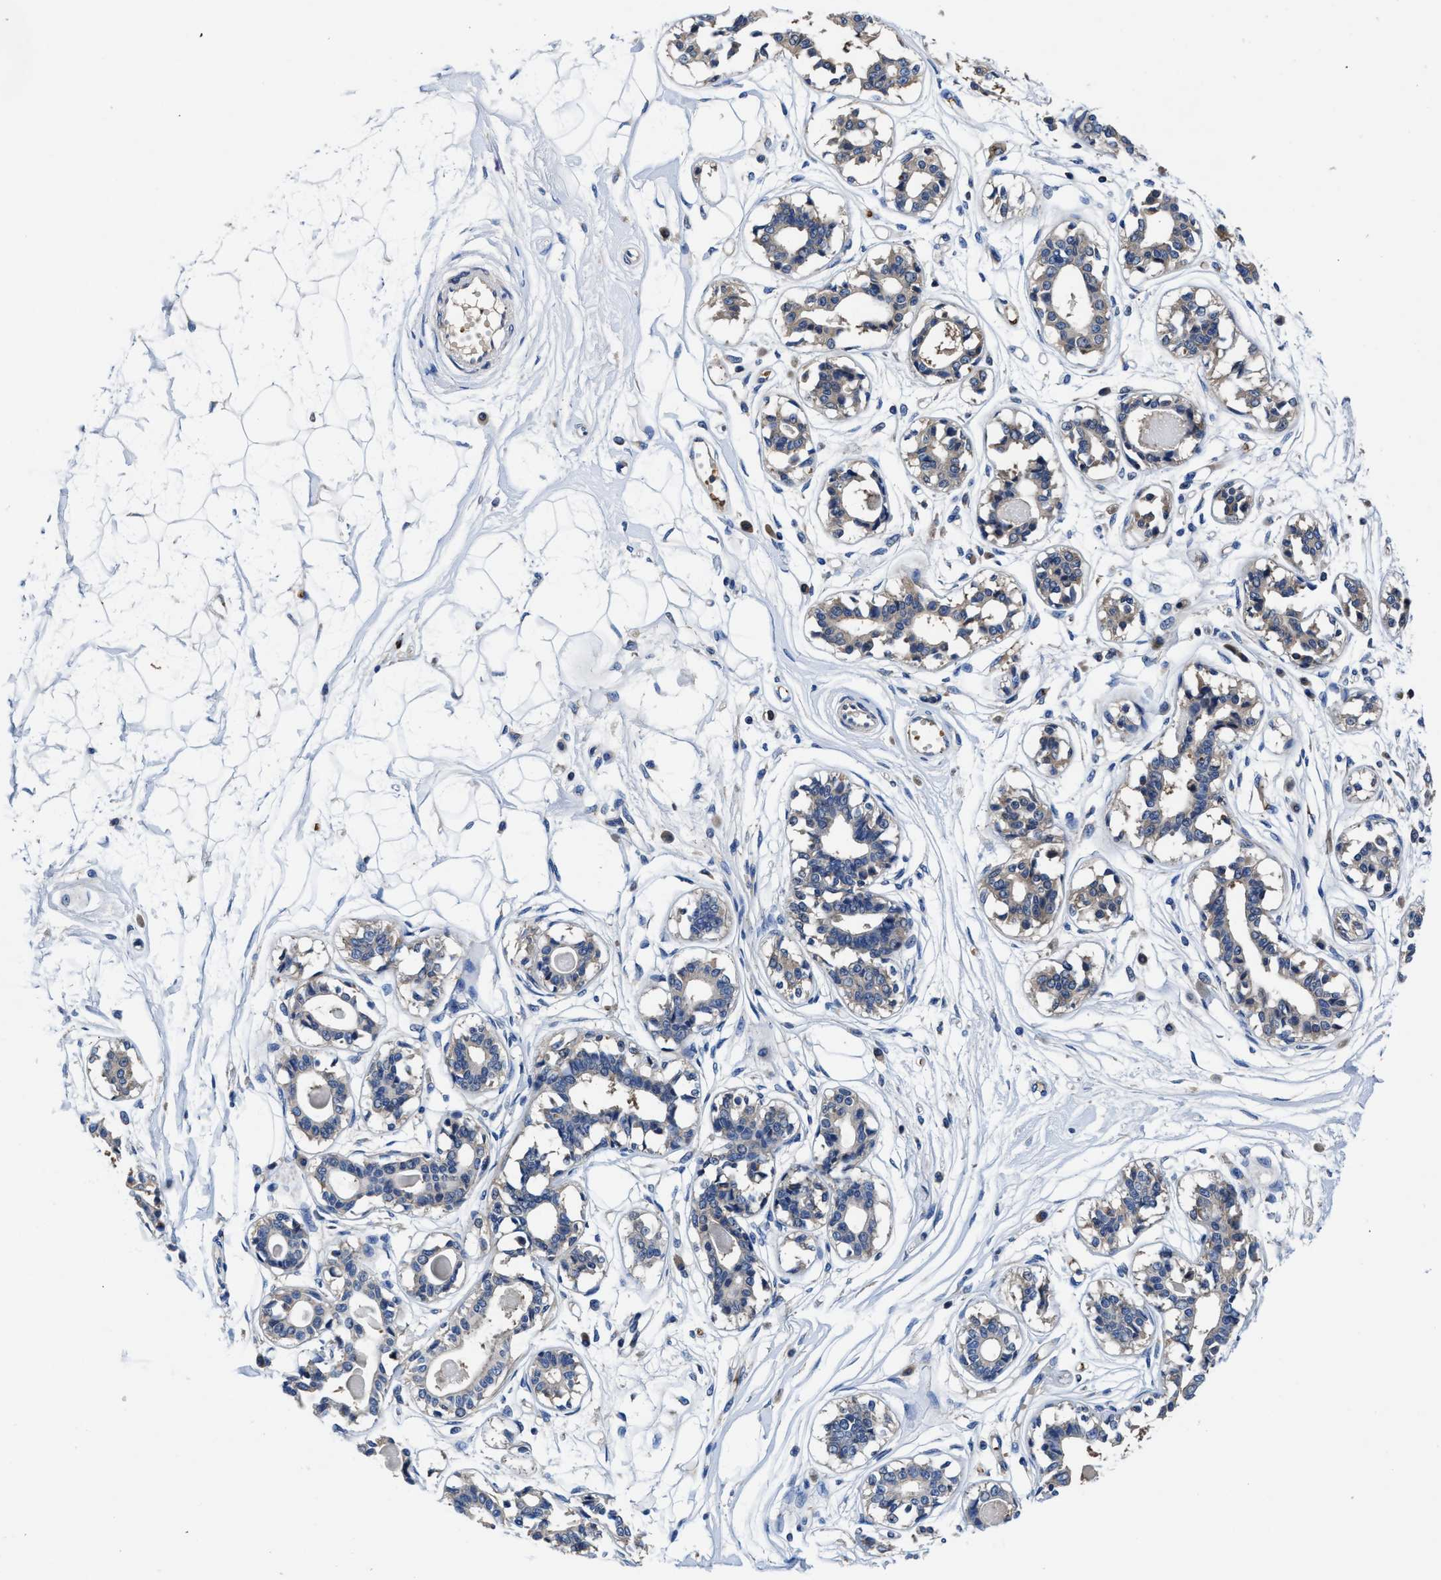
{"staining": {"intensity": "negative", "quantity": "none", "location": "none"}, "tissue": "breast", "cell_type": "Adipocytes", "image_type": "normal", "snomed": [{"axis": "morphology", "description": "Normal tissue, NOS"}, {"axis": "topography", "description": "Breast"}], "caption": "The micrograph reveals no staining of adipocytes in normal breast.", "gene": "PHLPP1", "patient": {"sex": "female", "age": 45}}